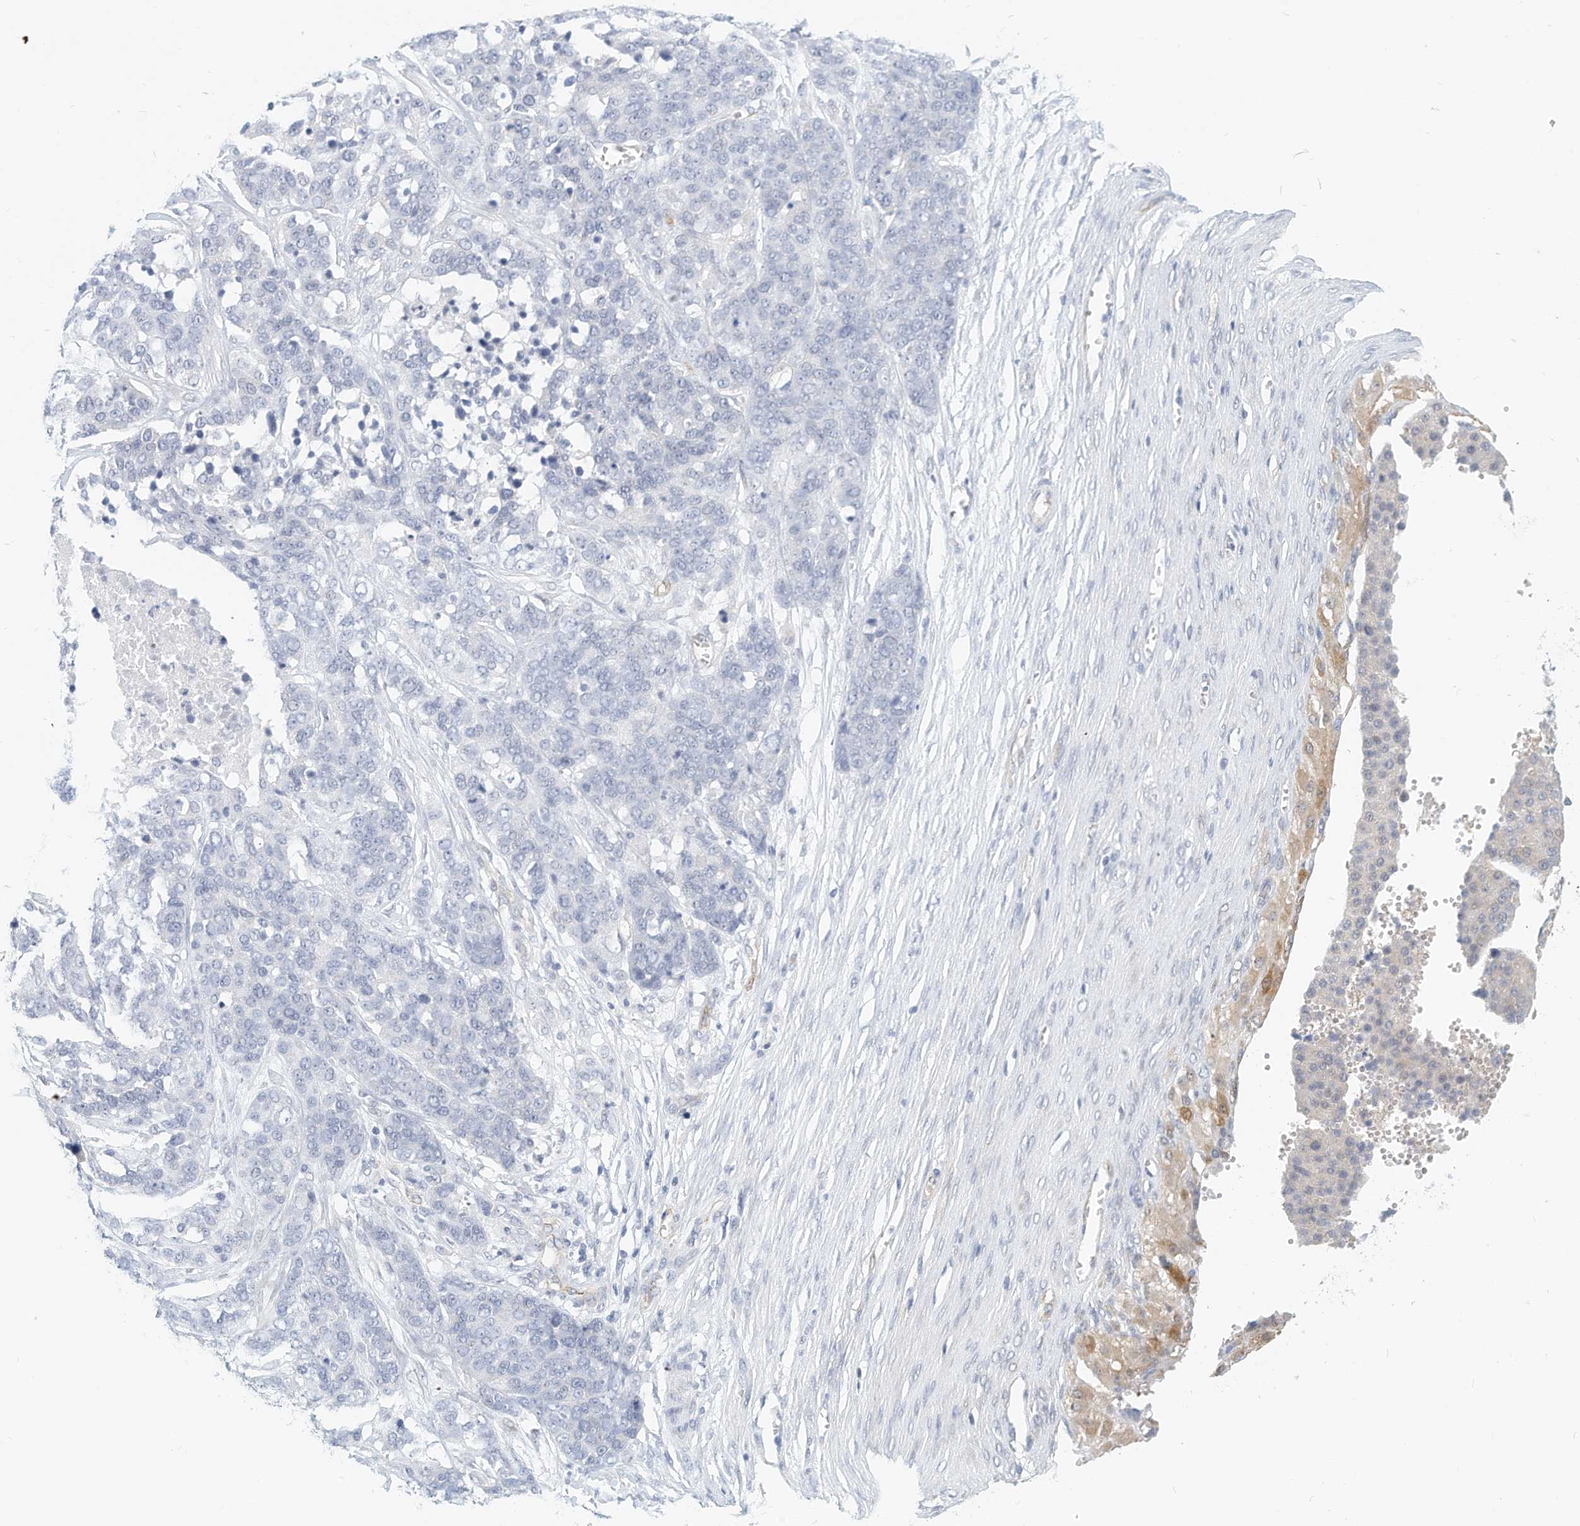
{"staining": {"intensity": "negative", "quantity": "none", "location": "none"}, "tissue": "ovarian cancer", "cell_type": "Tumor cells", "image_type": "cancer", "snomed": [{"axis": "morphology", "description": "Cystadenocarcinoma, serous, NOS"}, {"axis": "topography", "description": "Ovary"}], "caption": "This image is of ovarian cancer stained with immunohistochemistry (IHC) to label a protein in brown with the nuclei are counter-stained blue. There is no expression in tumor cells.", "gene": "ARHGAP28", "patient": {"sex": "female", "age": 44}}